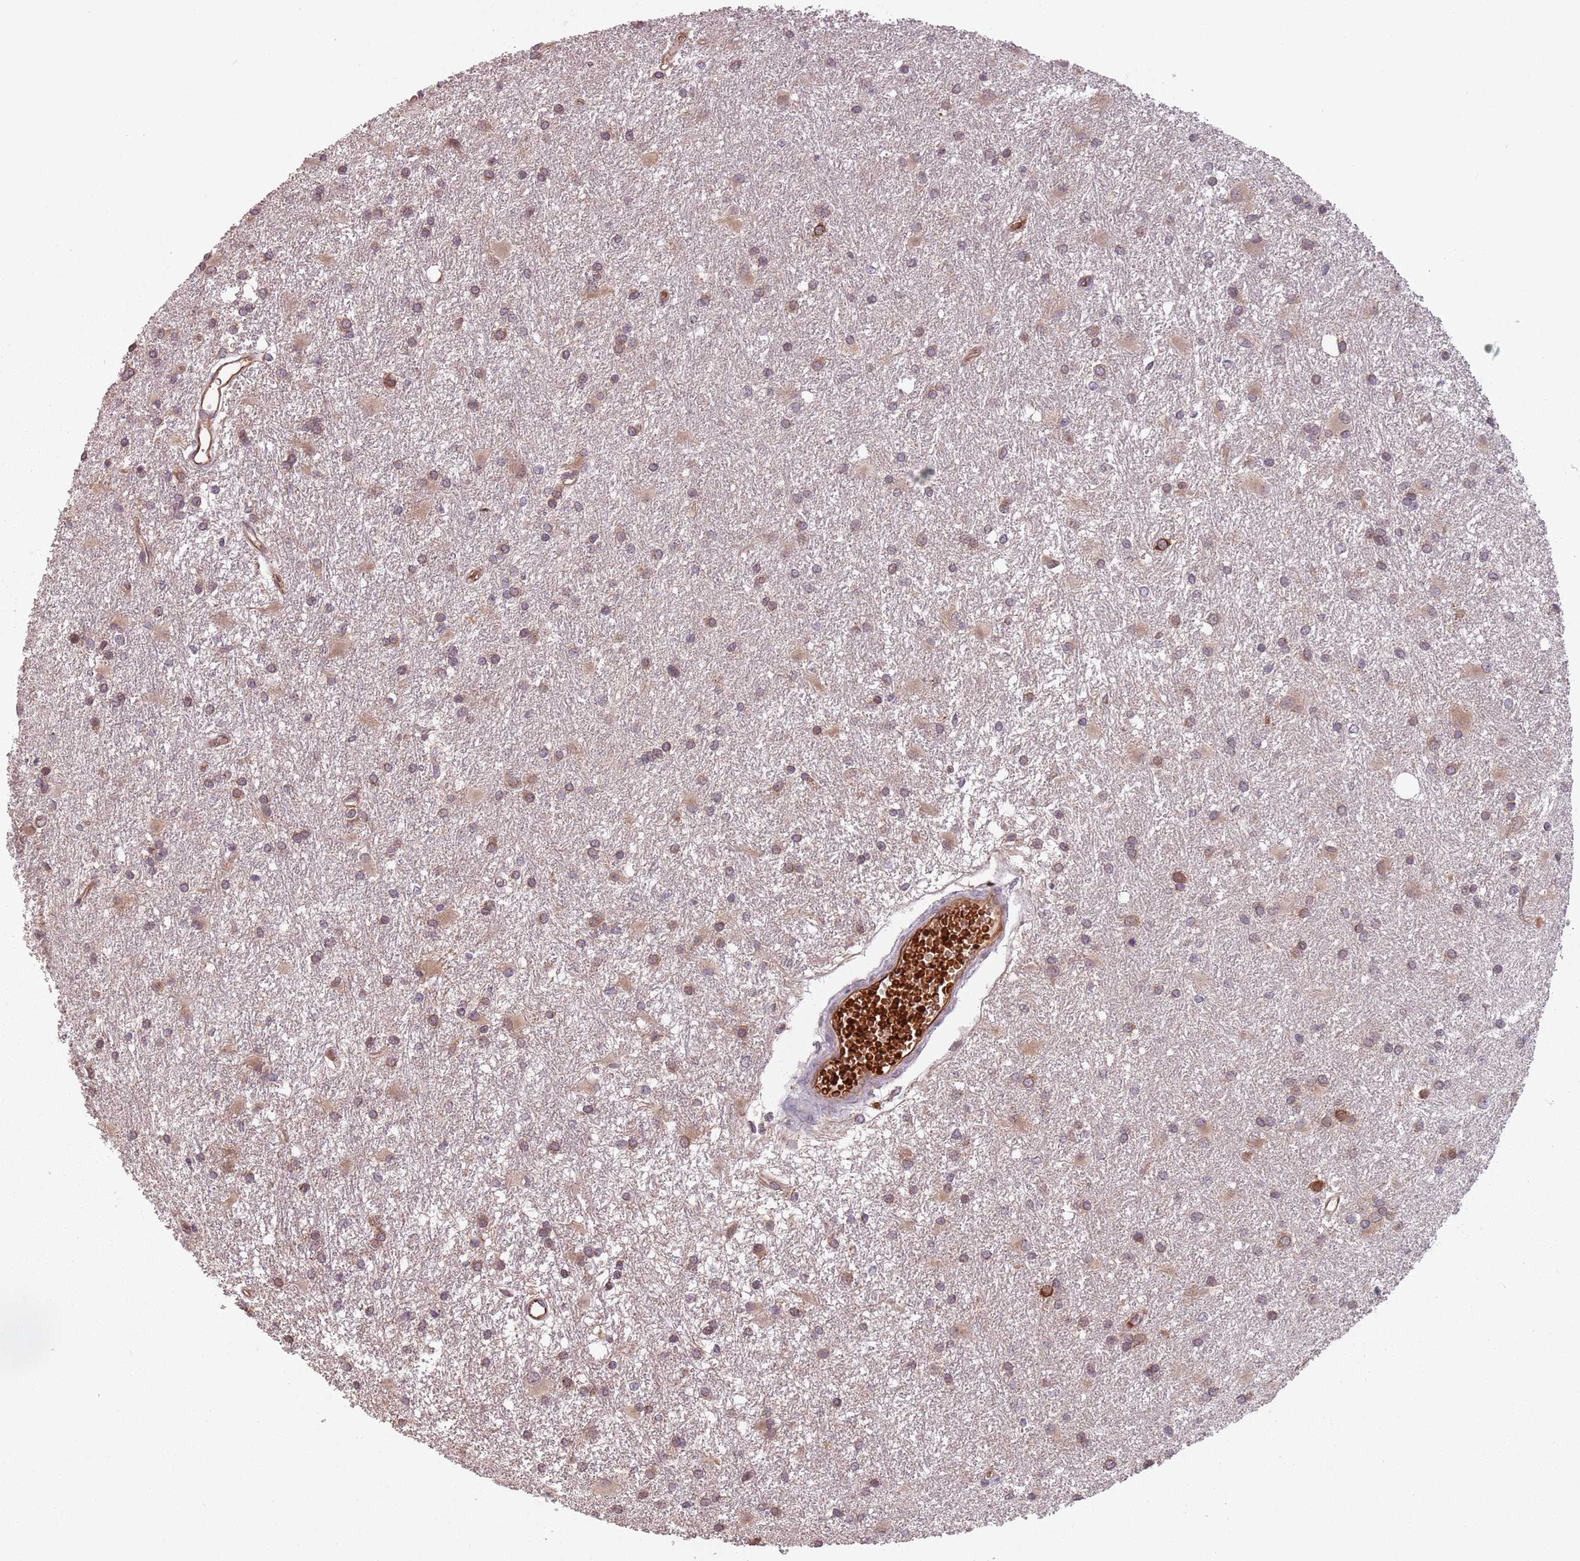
{"staining": {"intensity": "weak", "quantity": ">75%", "location": "cytoplasmic/membranous"}, "tissue": "glioma", "cell_type": "Tumor cells", "image_type": "cancer", "snomed": [{"axis": "morphology", "description": "Glioma, malignant, High grade"}, {"axis": "topography", "description": "Brain"}], "caption": "Immunohistochemical staining of human glioma displays low levels of weak cytoplasmic/membranous protein positivity in about >75% of tumor cells.", "gene": "GPR180", "patient": {"sex": "female", "age": 50}}